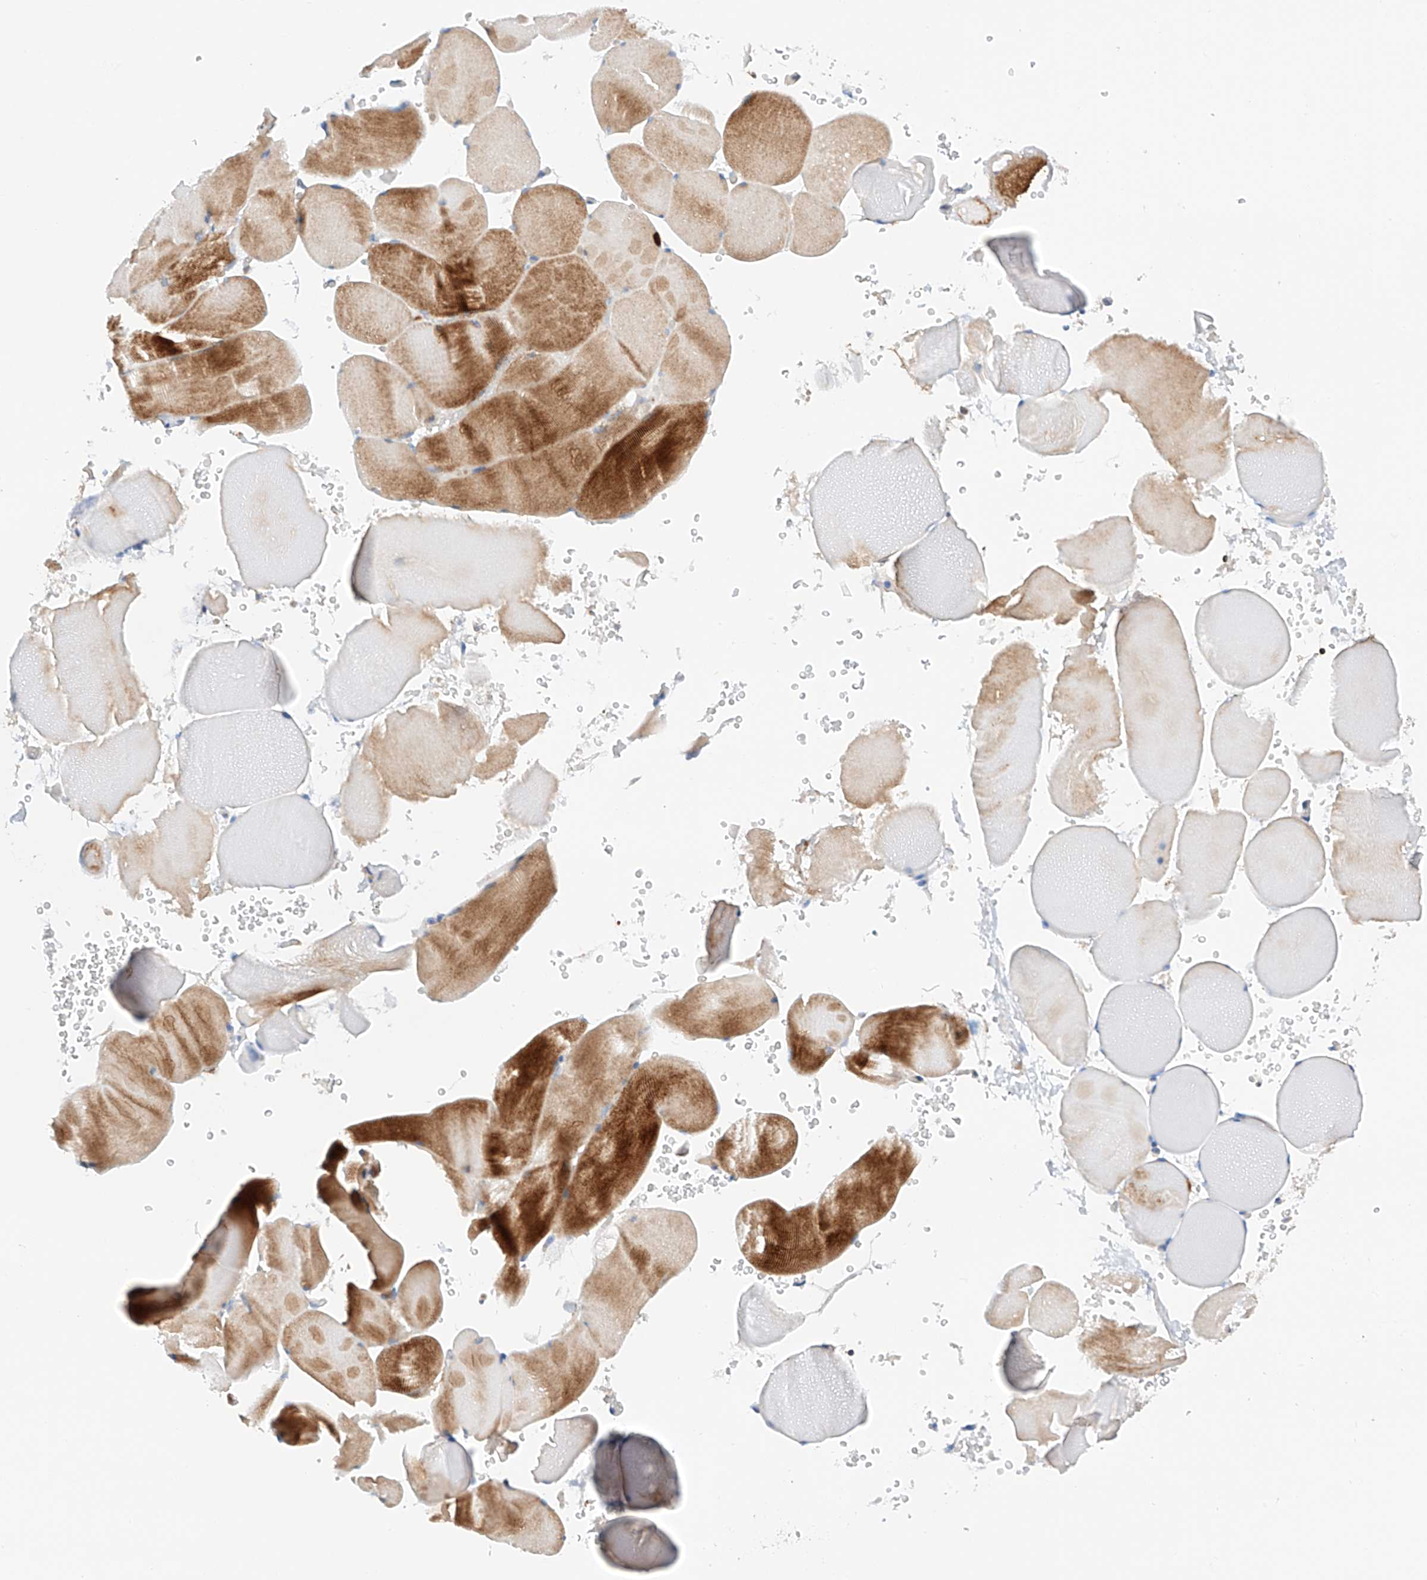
{"staining": {"intensity": "moderate", "quantity": "25%-75%", "location": "cytoplasmic/membranous"}, "tissue": "skeletal muscle", "cell_type": "Myocytes", "image_type": "normal", "snomed": [{"axis": "morphology", "description": "Normal tissue, NOS"}, {"axis": "topography", "description": "Skeletal muscle"}], "caption": "The histopathology image demonstrates a brown stain indicating the presence of a protein in the cytoplasmic/membranous of myocytes in skeletal muscle. Nuclei are stained in blue.", "gene": "MFN2", "patient": {"sex": "male", "age": 62}}